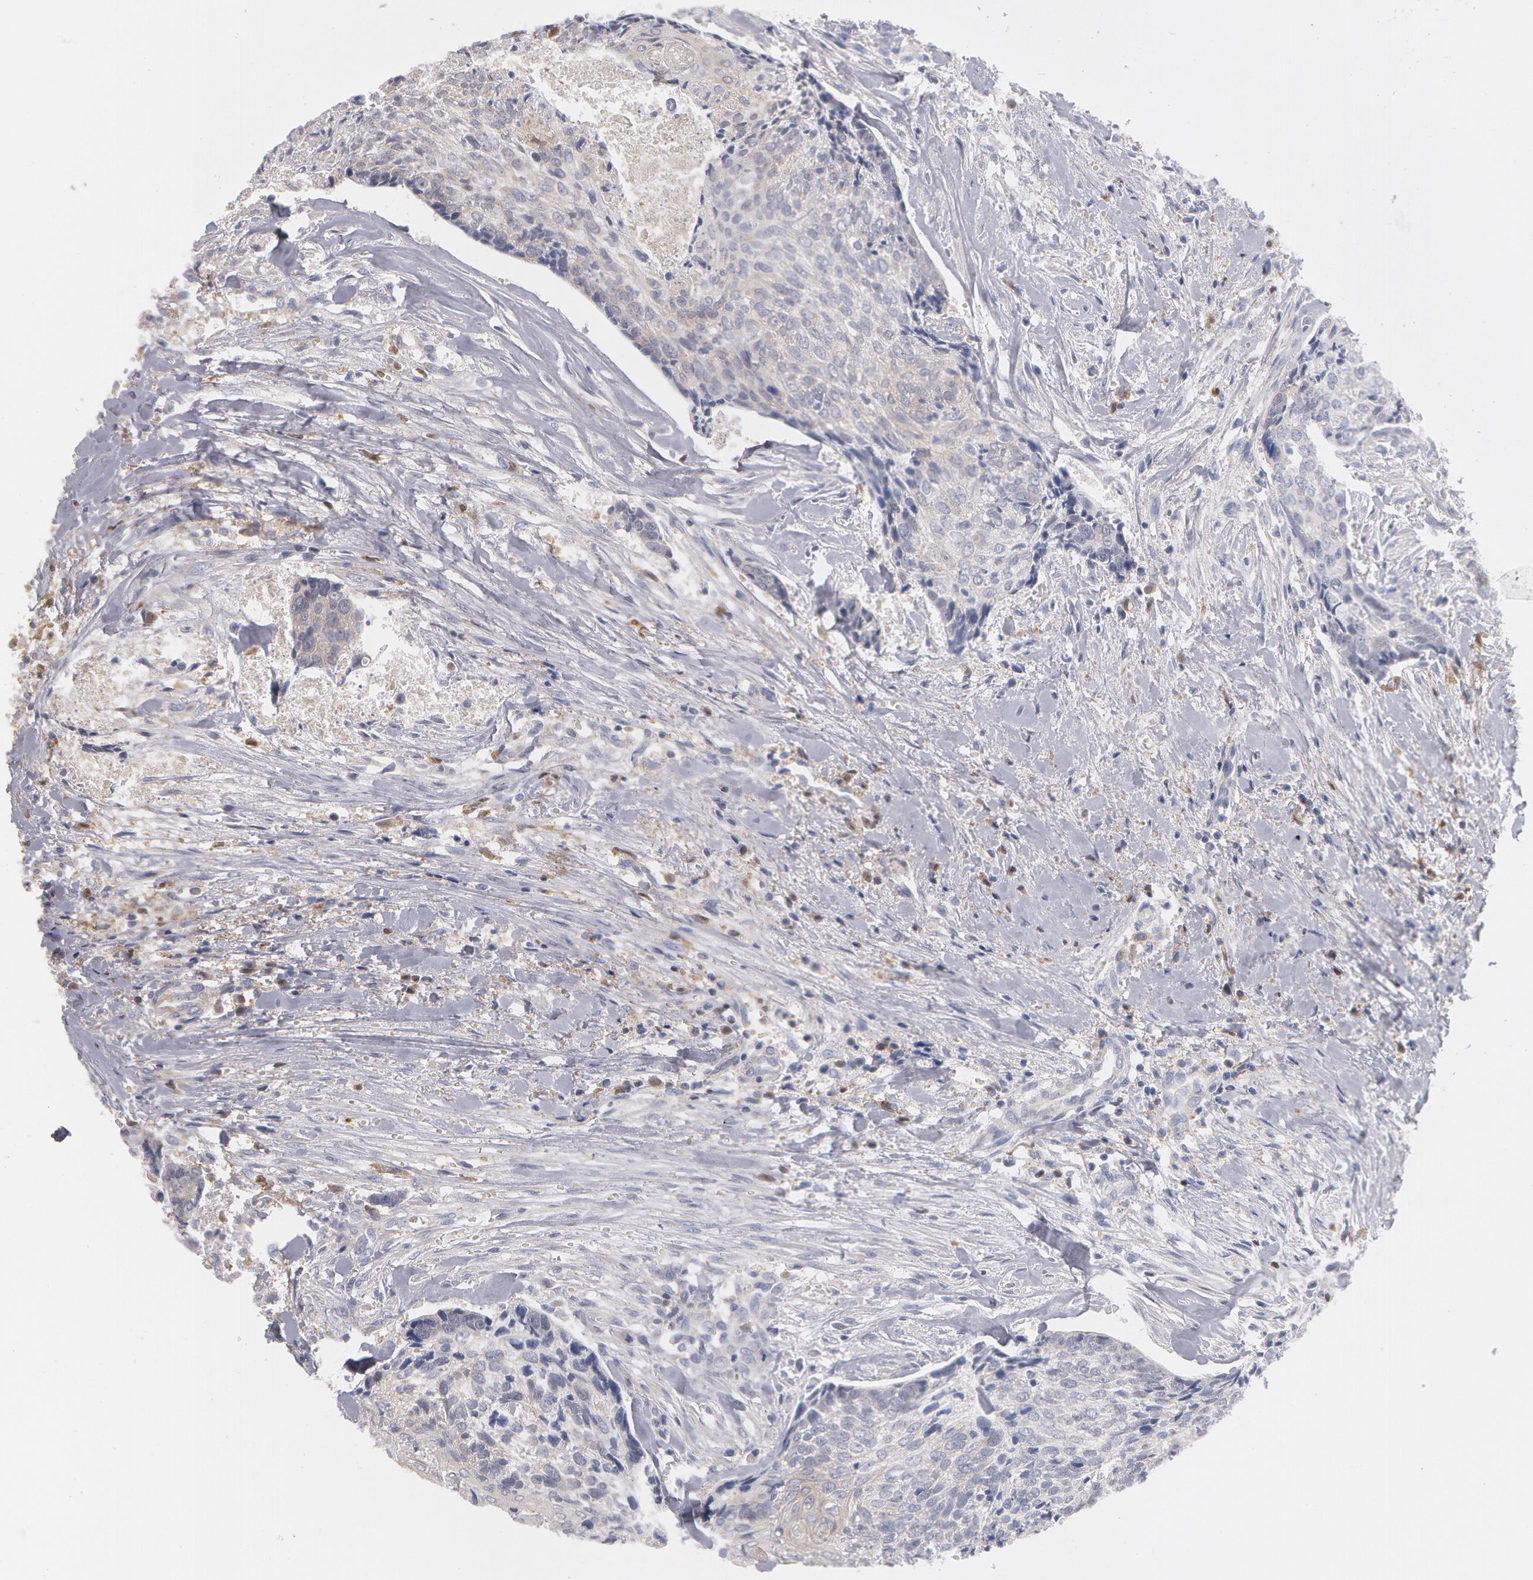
{"staining": {"intensity": "negative", "quantity": "none", "location": "none"}, "tissue": "head and neck cancer", "cell_type": "Tumor cells", "image_type": "cancer", "snomed": [{"axis": "morphology", "description": "Squamous cell carcinoma, NOS"}, {"axis": "topography", "description": "Salivary gland"}, {"axis": "topography", "description": "Head-Neck"}], "caption": "Immunohistochemical staining of human squamous cell carcinoma (head and neck) shows no significant positivity in tumor cells.", "gene": "SYK", "patient": {"sex": "male", "age": 70}}